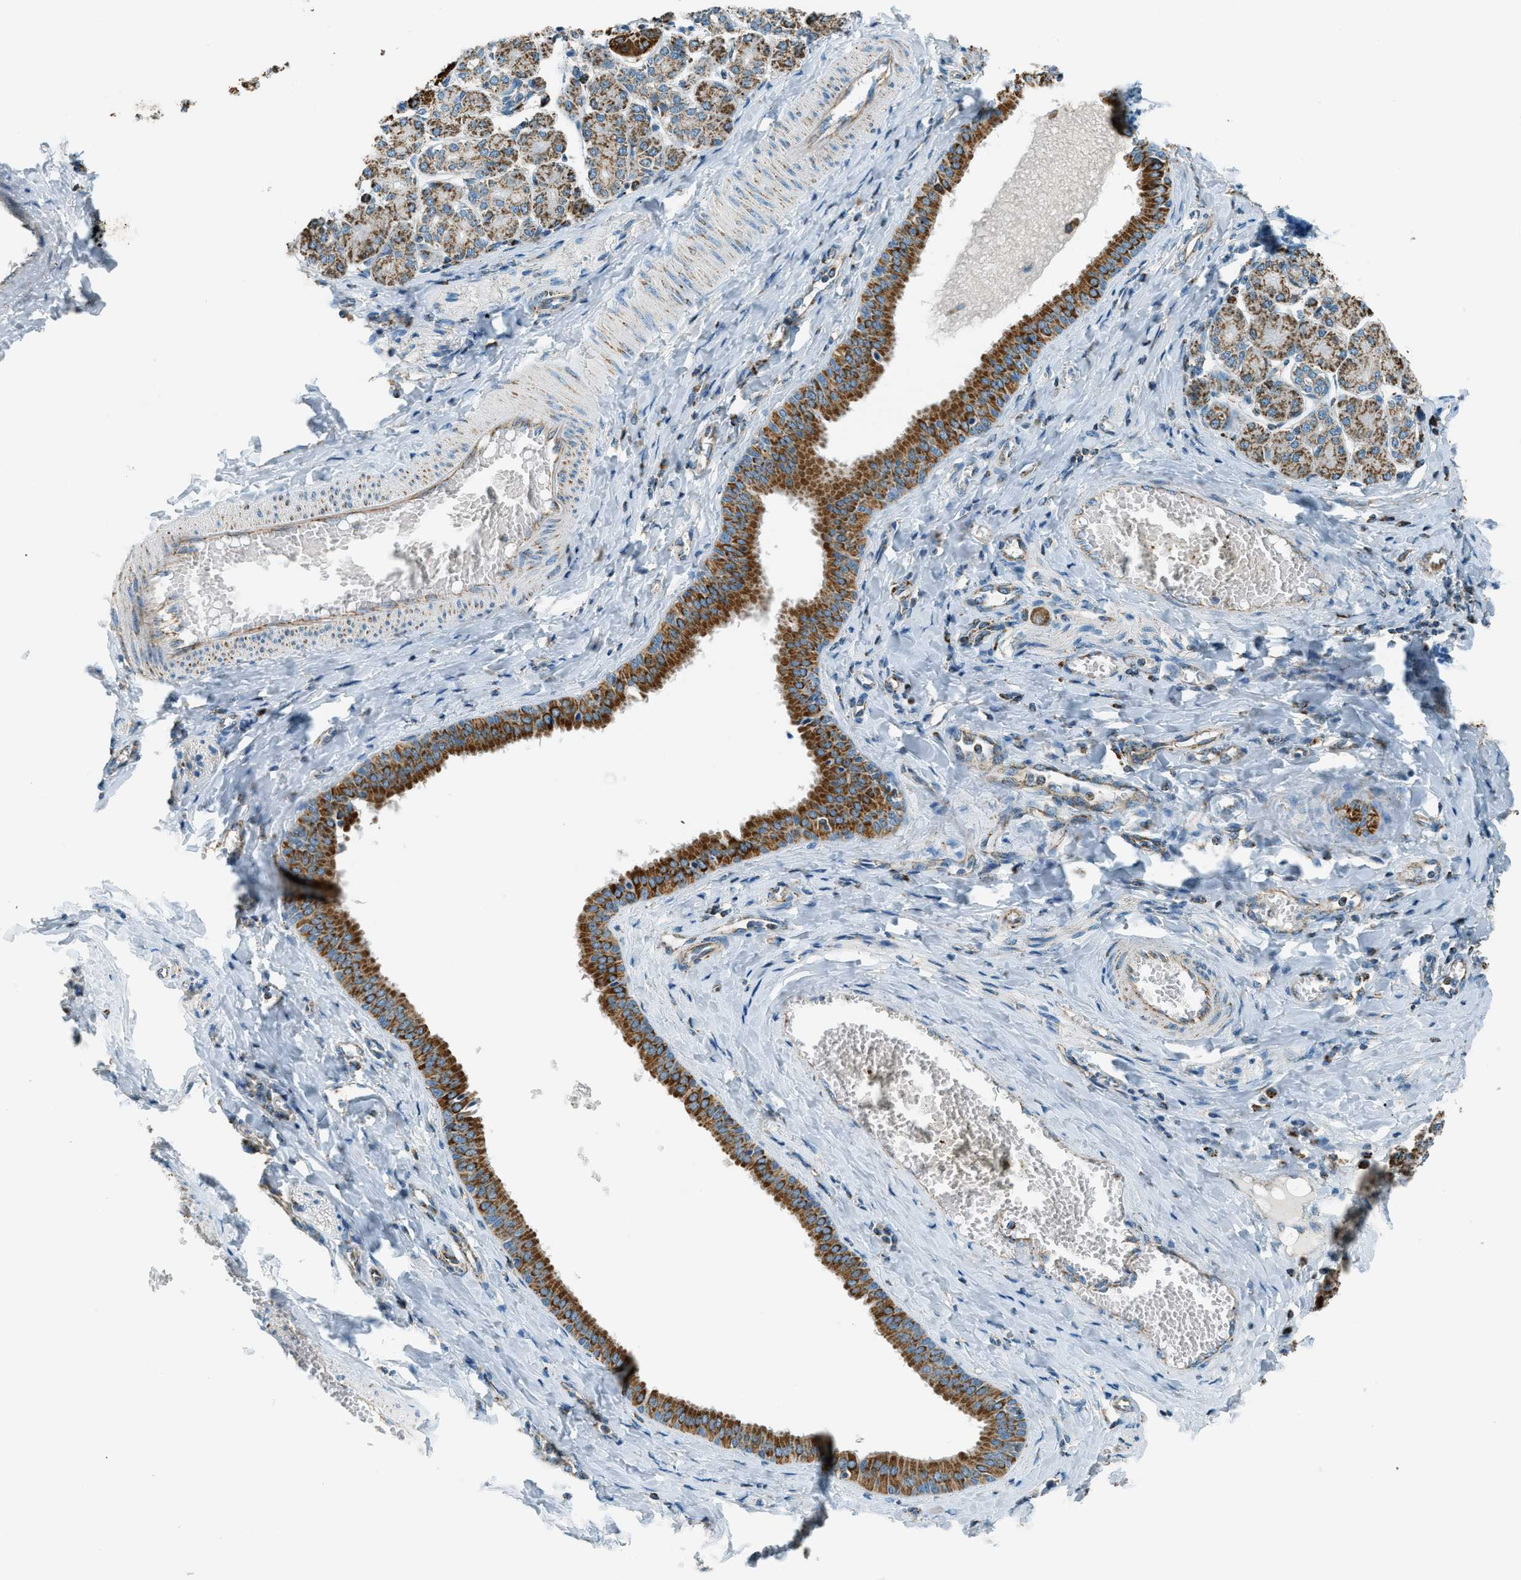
{"staining": {"intensity": "moderate", "quantity": "<25%", "location": "cytoplasmic/membranous"}, "tissue": "salivary gland", "cell_type": "Glandular cells", "image_type": "normal", "snomed": [{"axis": "morphology", "description": "Normal tissue, NOS"}, {"axis": "morphology", "description": "Inflammation, NOS"}, {"axis": "topography", "description": "Lymph node"}, {"axis": "topography", "description": "Salivary gland"}], "caption": "Immunohistochemical staining of unremarkable human salivary gland reveals <25% levels of moderate cytoplasmic/membranous protein expression in about <25% of glandular cells. (IHC, brightfield microscopy, high magnification).", "gene": "CHST15", "patient": {"sex": "male", "age": 3}}